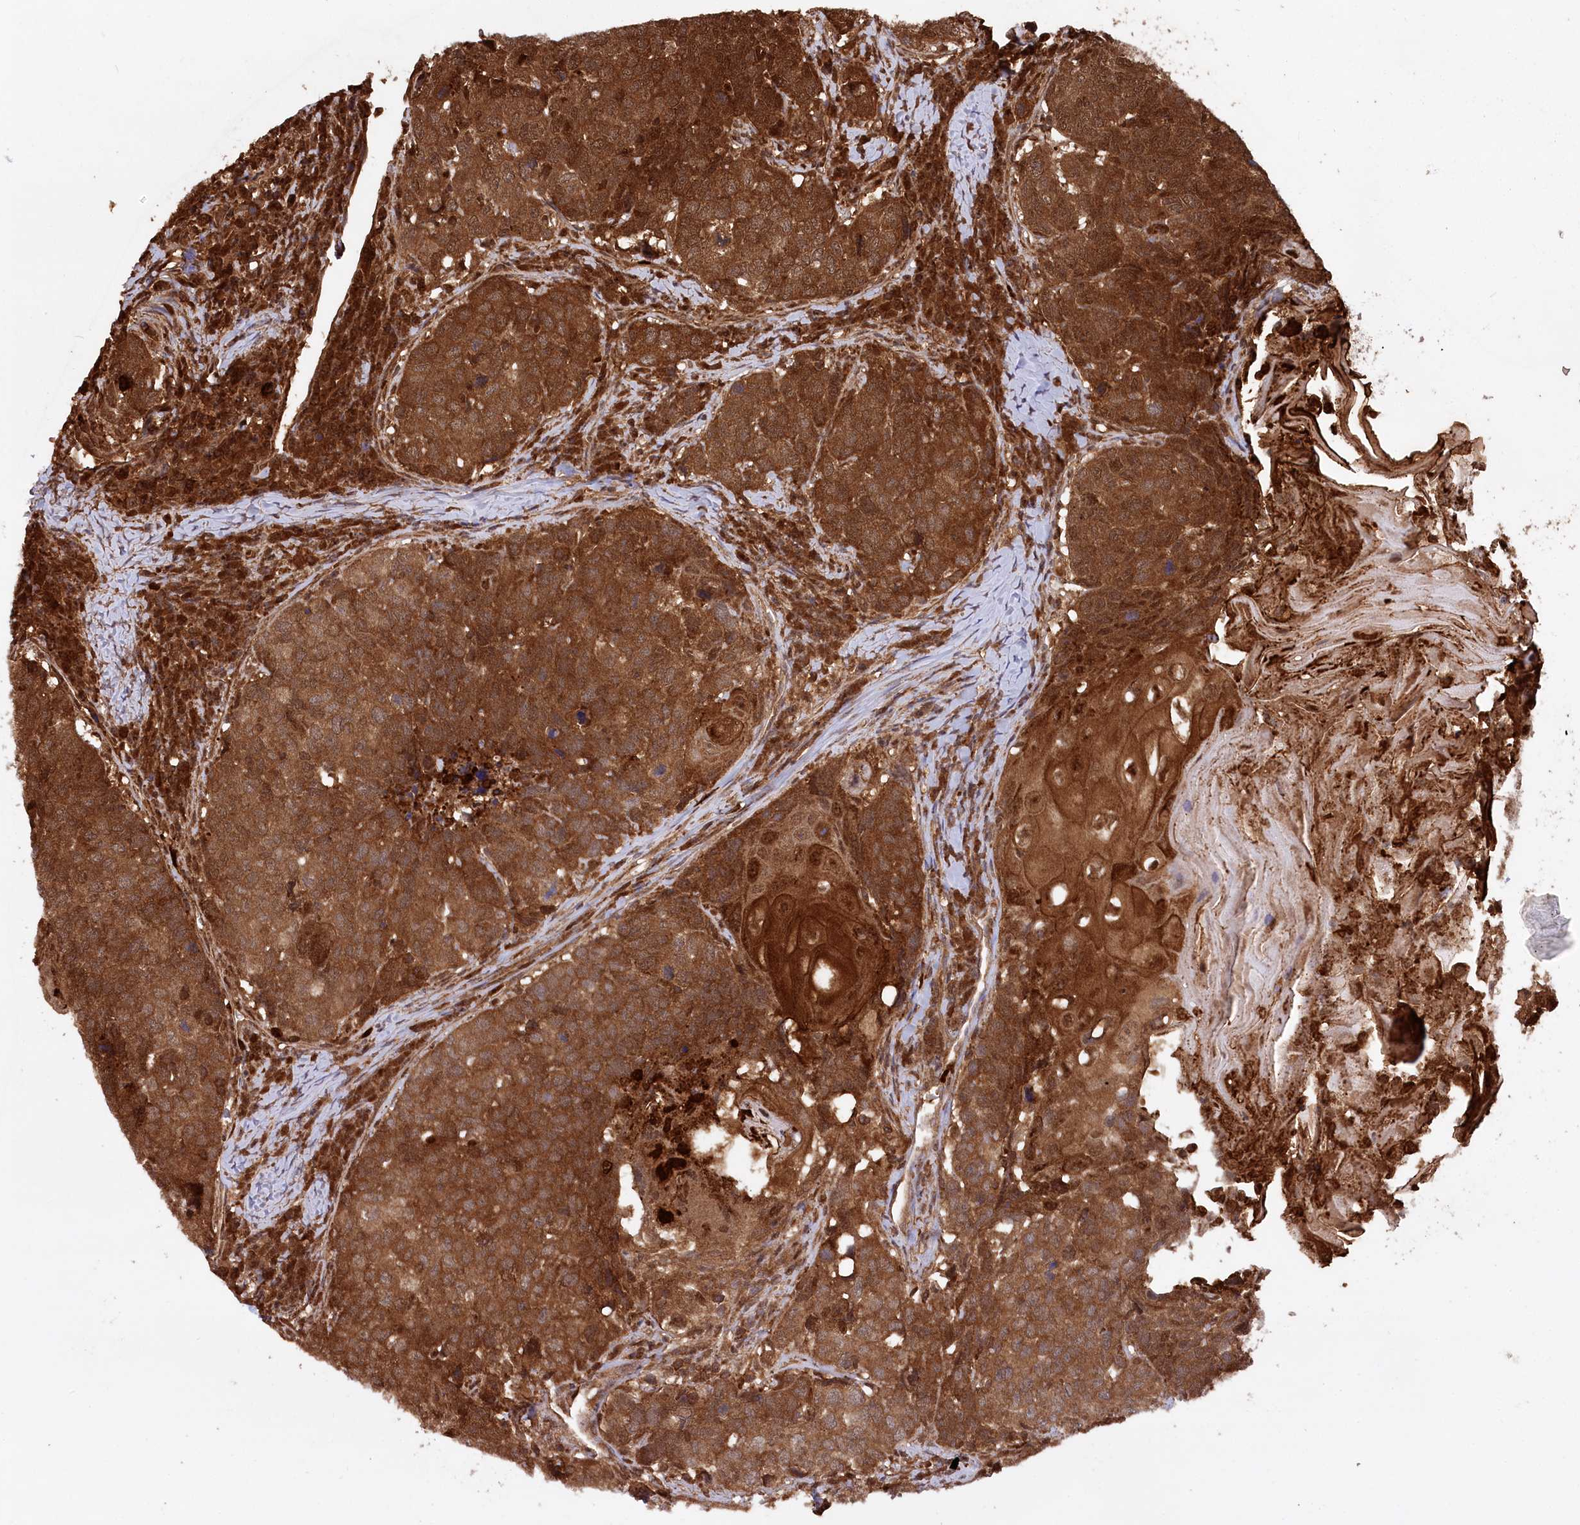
{"staining": {"intensity": "strong", "quantity": ">75%", "location": "cytoplasmic/membranous"}, "tissue": "head and neck cancer", "cell_type": "Tumor cells", "image_type": "cancer", "snomed": [{"axis": "morphology", "description": "Squamous cell carcinoma, NOS"}, {"axis": "topography", "description": "Head-Neck"}], "caption": "Protein analysis of head and neck cancer (squamous cell carcinoma) tissue shows strong cytoplasmic/membranous staining in about >75% of tumor cells. The staining was performed using DAB (3,3'-diaminobenzidine), with brown indicating positive protein expression. Nuclei are stained blue with hematoxylin.", "gene": "LSG1", "patient": {"sex": "male", "age": 66}}